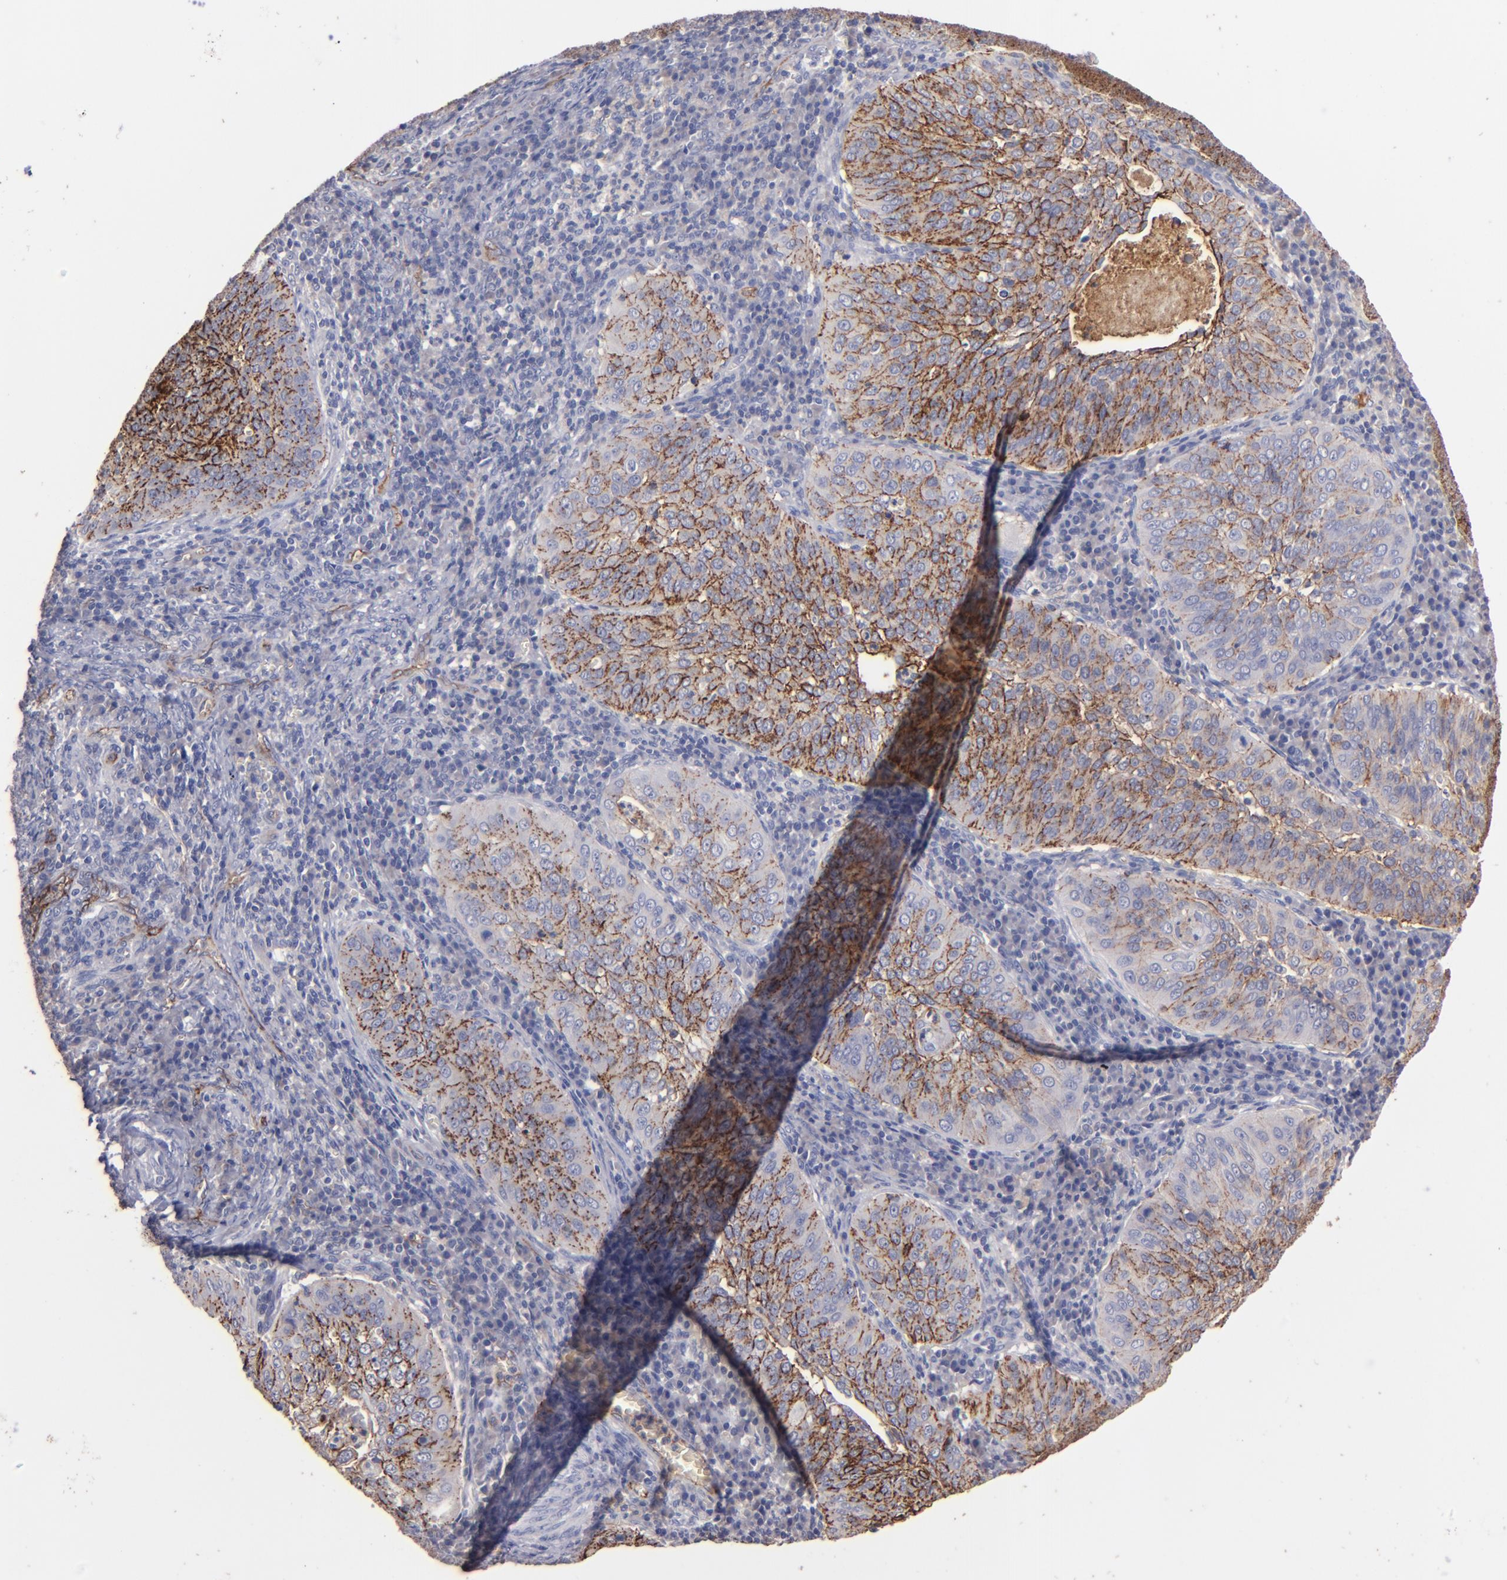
{"staining": {"intensity": "moderate", "quantity": ">75%", "location": "cytoplasmic/membranous"}, "tissue": "cervical cancer", "cell_type": "Tumor cells", "image_type": "cancer", "snomed": [{"axis": "morphology", "description": "Squamous cell carcinoma, NOS"}, {"axis": "topography", "description": "Cervix"}], "caption": "High-power microscopy captured an immunohistochemistry (IHC) image of cervical cancer (squamous cell carcinoma), revealing moderate cytoplasmic/membranous staining in about >75% of tumor cells.", "gene": "CLDN5", "patient": {"sex": "female", "age": 39}}